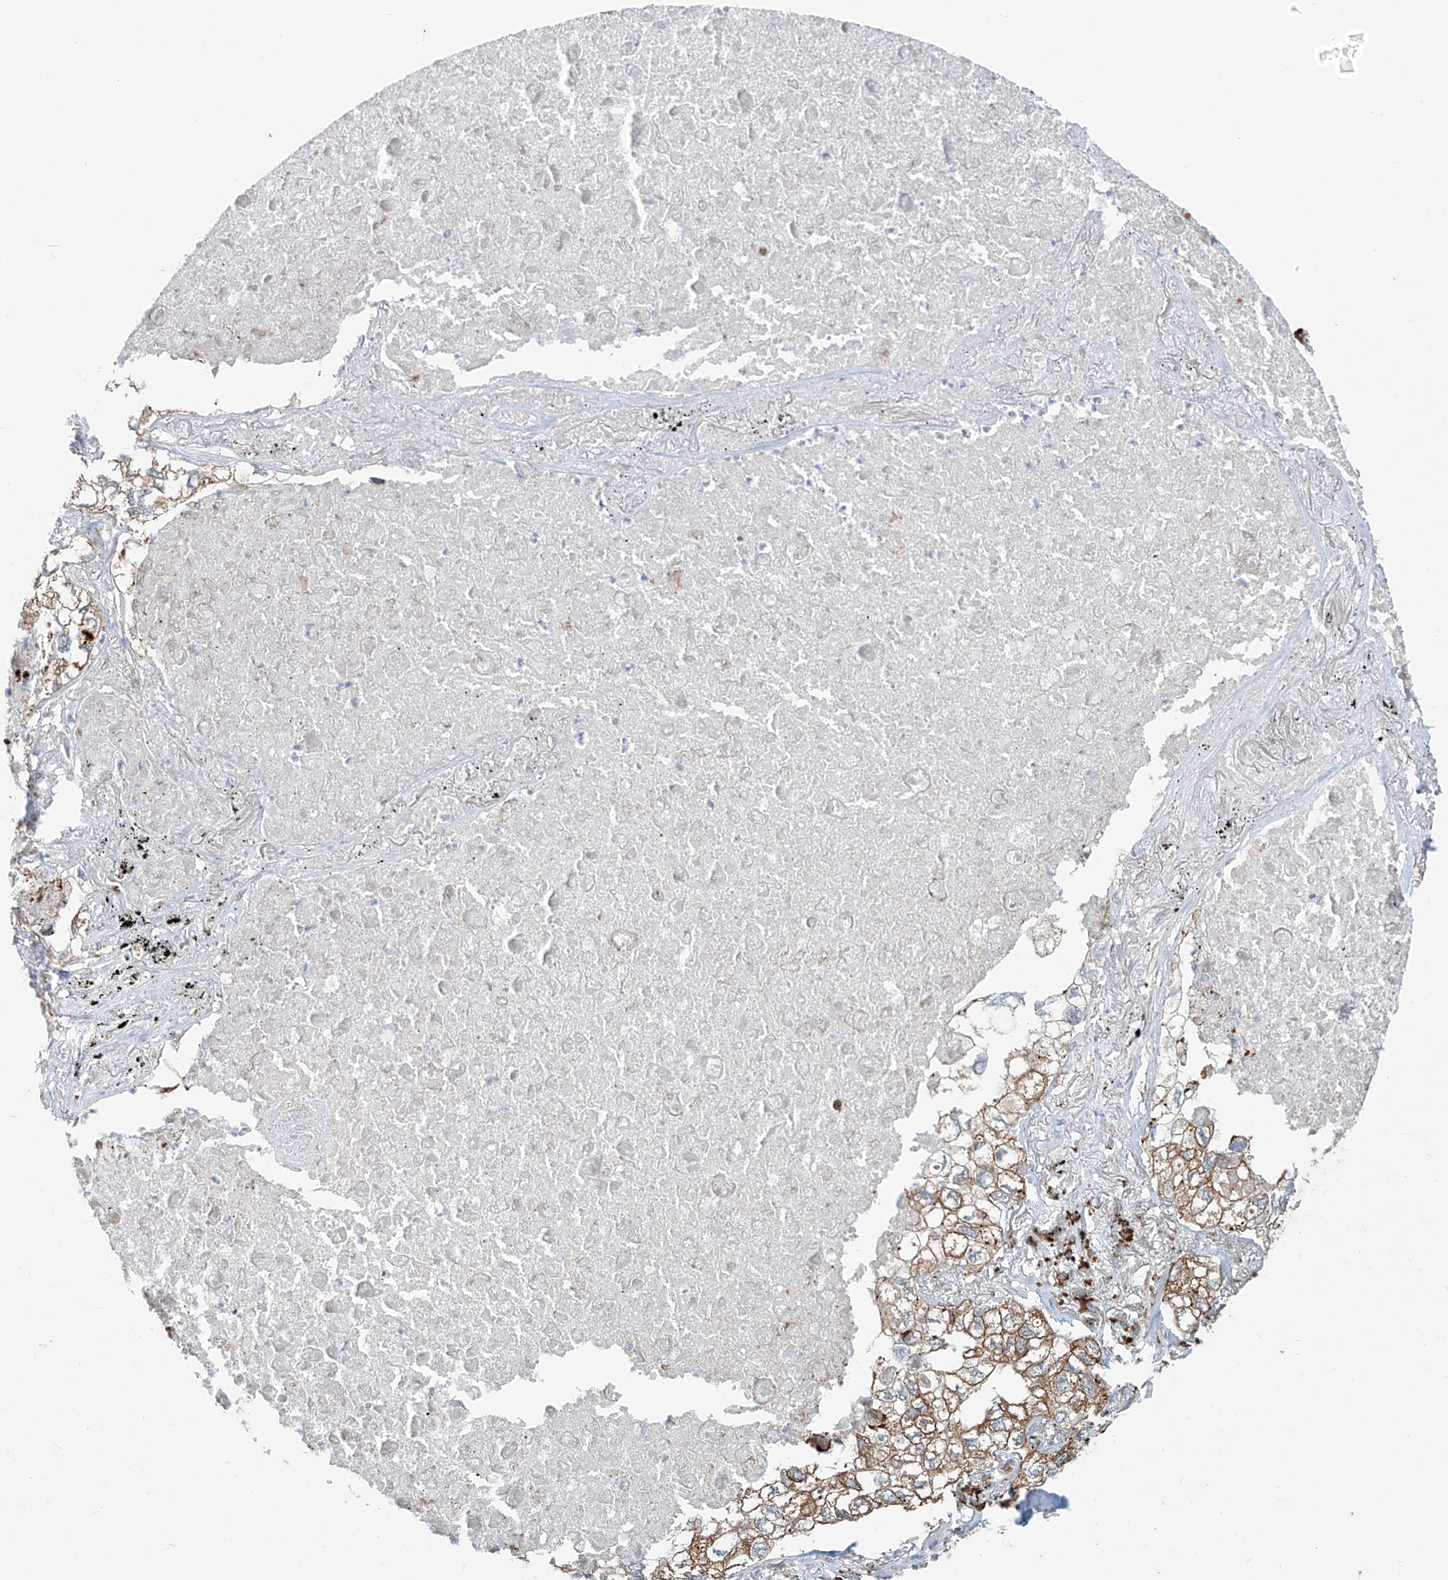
{"staining": {"intensity": "moderate", "quantity": ">75%", "location": "cytoplasmic/membranous"}, "tissue": "lung cancer", "cell_type": "Tumor cells", "image_type": "cancer", "snomed": [{"axis": "morphology", "description": "Adenocarcinoma, NOS"}, {"axis": "topography", "description": "Lung"}], "caption": "A medium amount of moderate cytoplasmic/membranous staining is identified in about >75% of tumor cells in lung cancer (adenocarcinoma) tissue.", "gene": "KATNIP", "patient": {"sex": "male", "age": 65}}